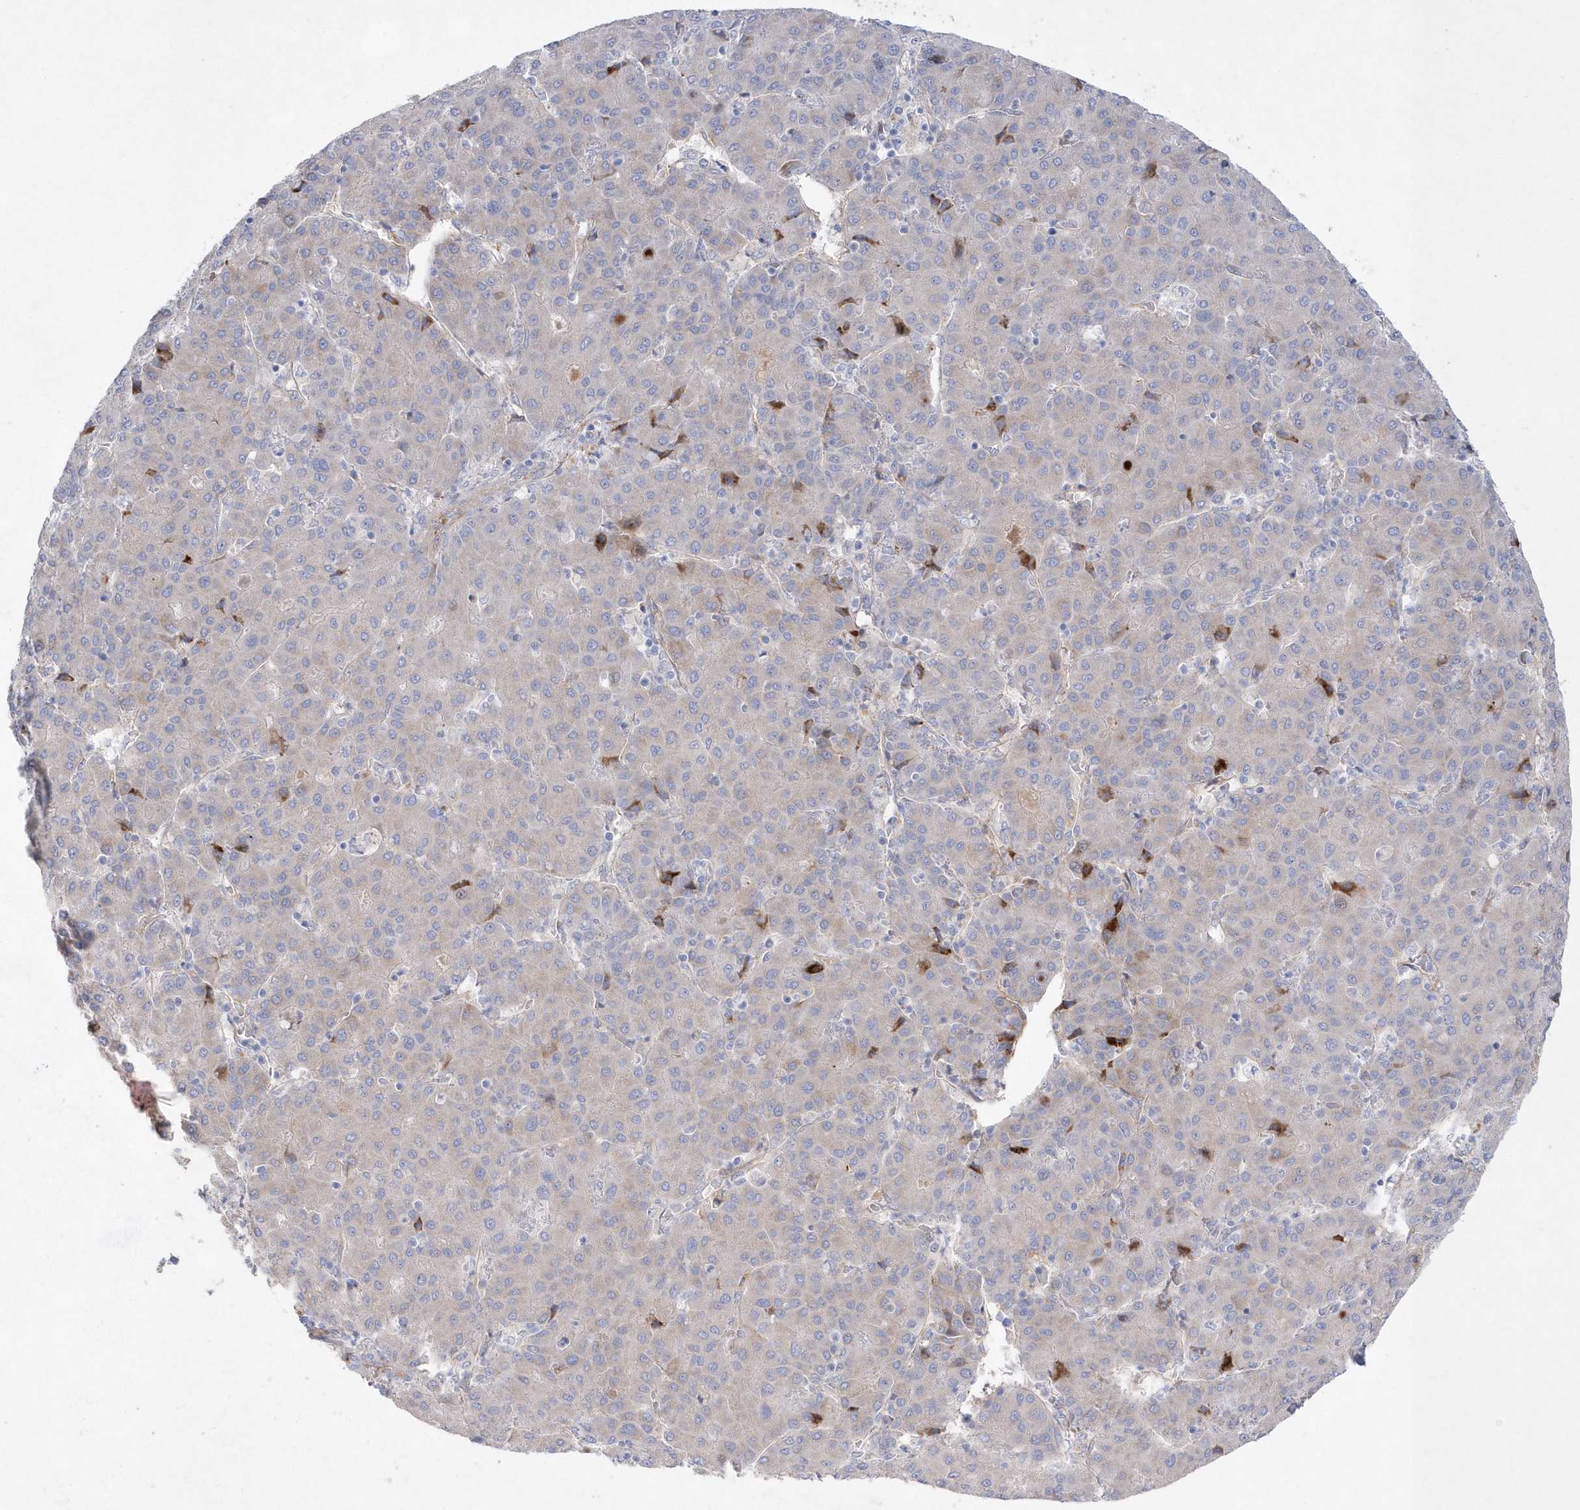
{"staining": {"intensity": "negative", "quantity": "none", "location": "none"}, "tissue": "liver cancer", "cell_type": "Tumor cells", "image_type": "cancer", "snomed": [{"axis": "morphology", "description": "Carcinoma, Hepatocellular, NOS"}, {"axis": "topography", "description": "Liver"}], "caption": "Immunohistochemical staining of human hepatocellular carcinoma (liver) exhibits no significant expression in tumor cells.", "gene": "TMEM132B", "patient": {"sex": "male", "age": 65}}